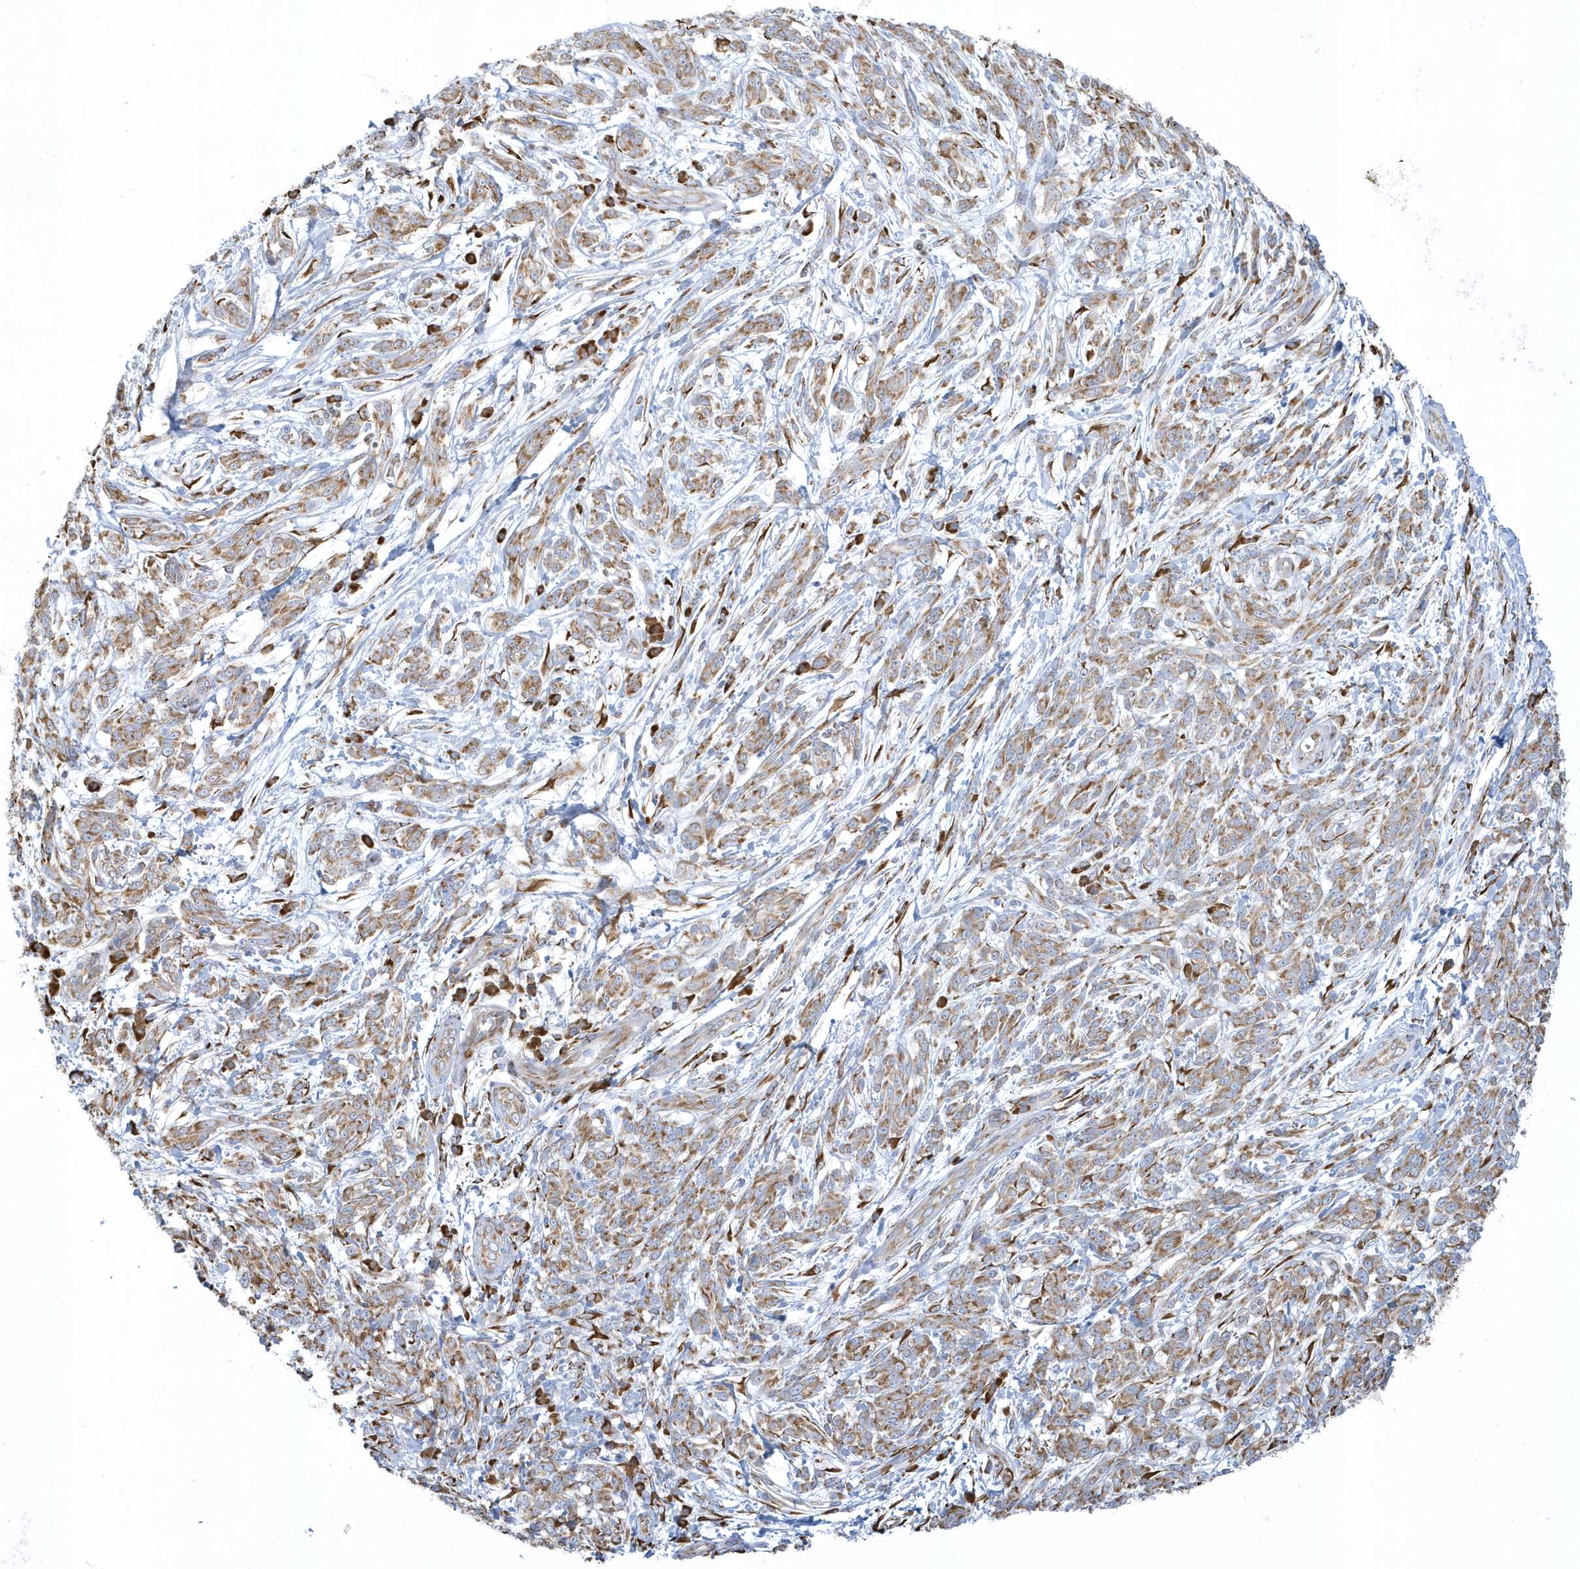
{"staining": {"intensity": "moderate", "quantity": ">75%", "location": "cytoplasmic/membranous"}, "tissue": "melanoma", "cell_type": "Tumor cells", "image_type": "cancer", "snomed": [{"axis": "morphology", "description": "Malignant melanoma, NOS"}, {"axis": "topography", "description": "Skin"}], "caption": "Protein analysis of melanoma tissue displays moderate cytoplasmic/membranous positivity in about >75% of tumor cells.", "gene": "DCAF1", "patient": {"sex": "male", "age": 49}}